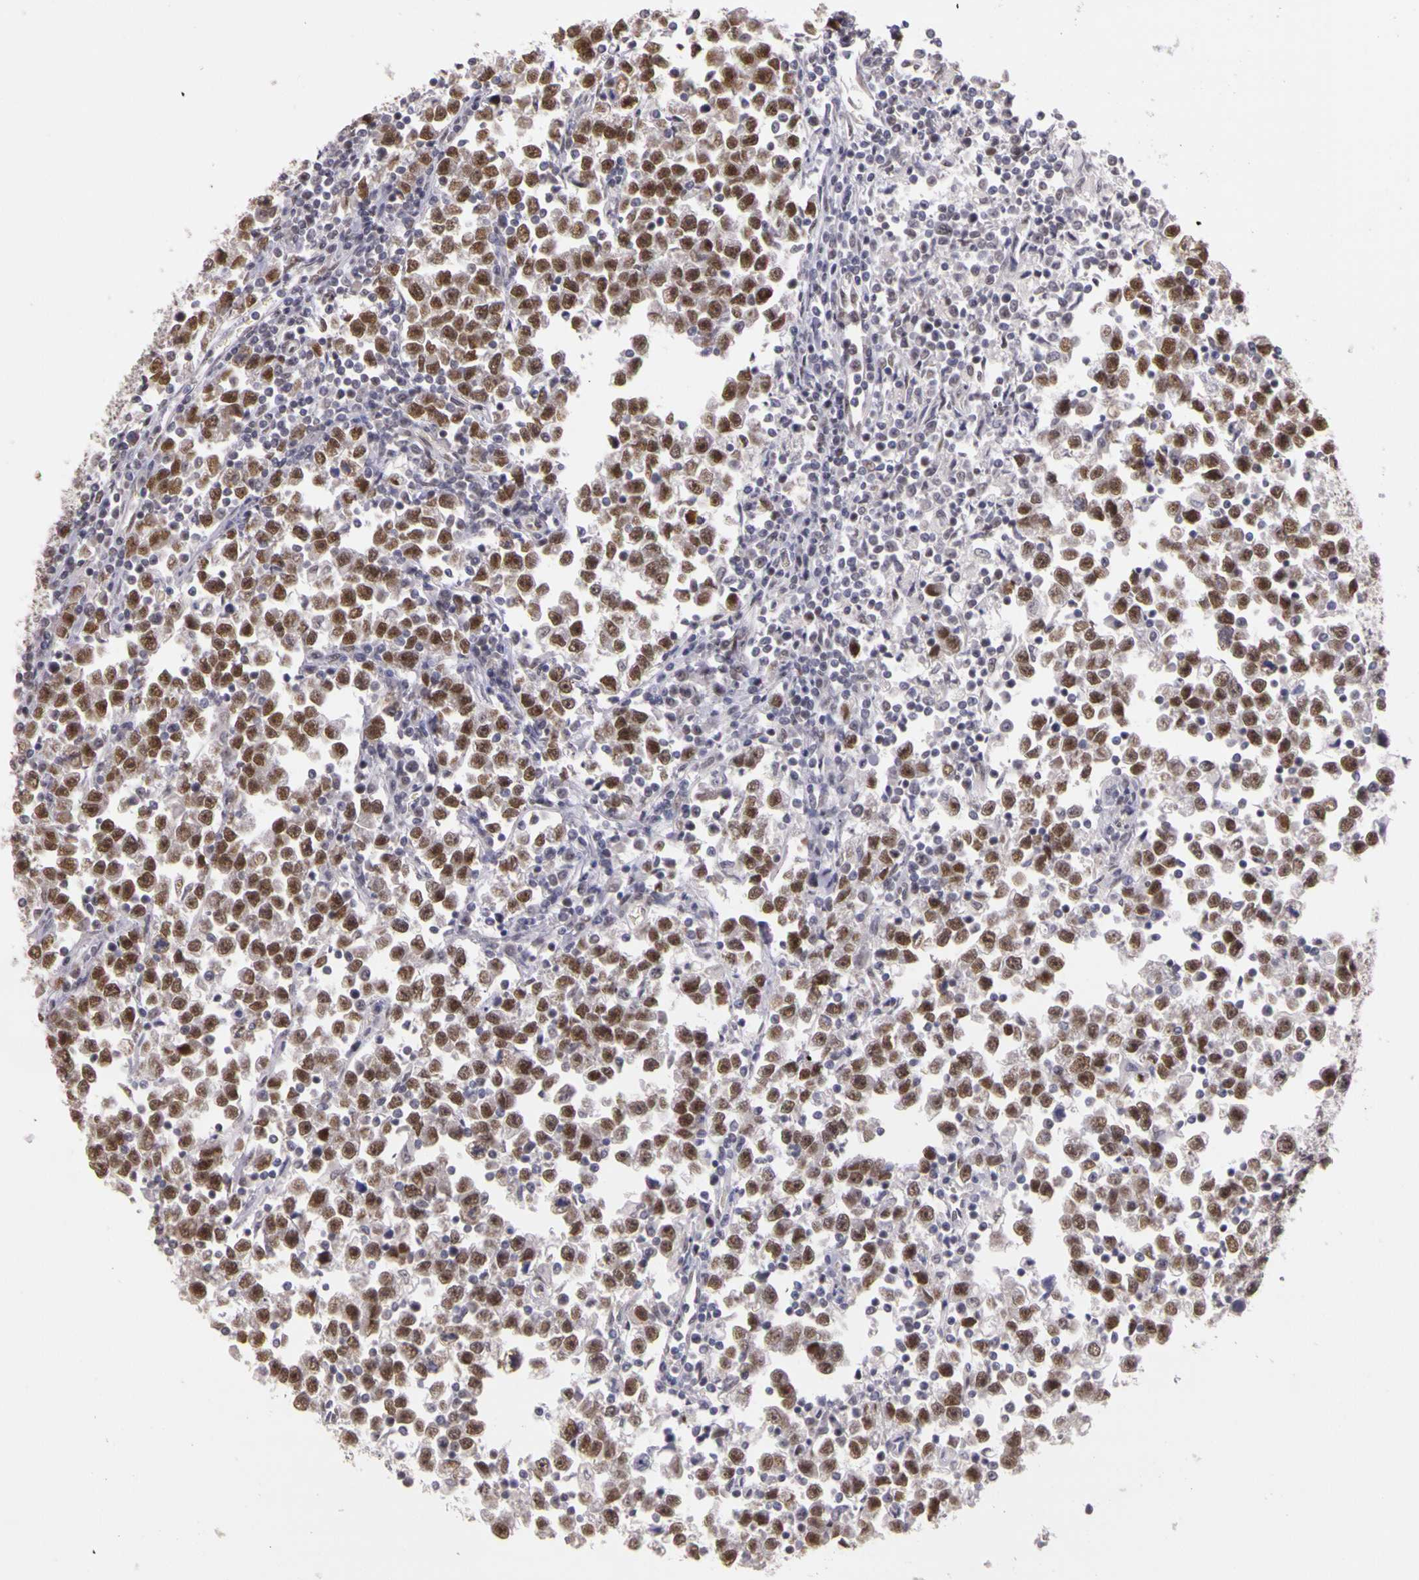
{"staining": {"intensity": "moderate", "quantity": ">75%", "location": "nuclear"}, "tissue": "testis cancer", "cell_type": "Tumor cells", "image_type": "cancer", "snomed": [{"axis": "morphology", "description": "Seminoma, NOS"}, {"axis": "topography", "description": "Testis"}], "caption": "High-power microscopy captured an IHC micrograph of testis cancer (seminoma), revealing moderate nuclear staining in approximately >75% of tumor cells. (brown staining indicates protein expression, while blue staining denotes nuclei).", "gene": "WDR13", "patient": {"sex": "male", "age": 43}}